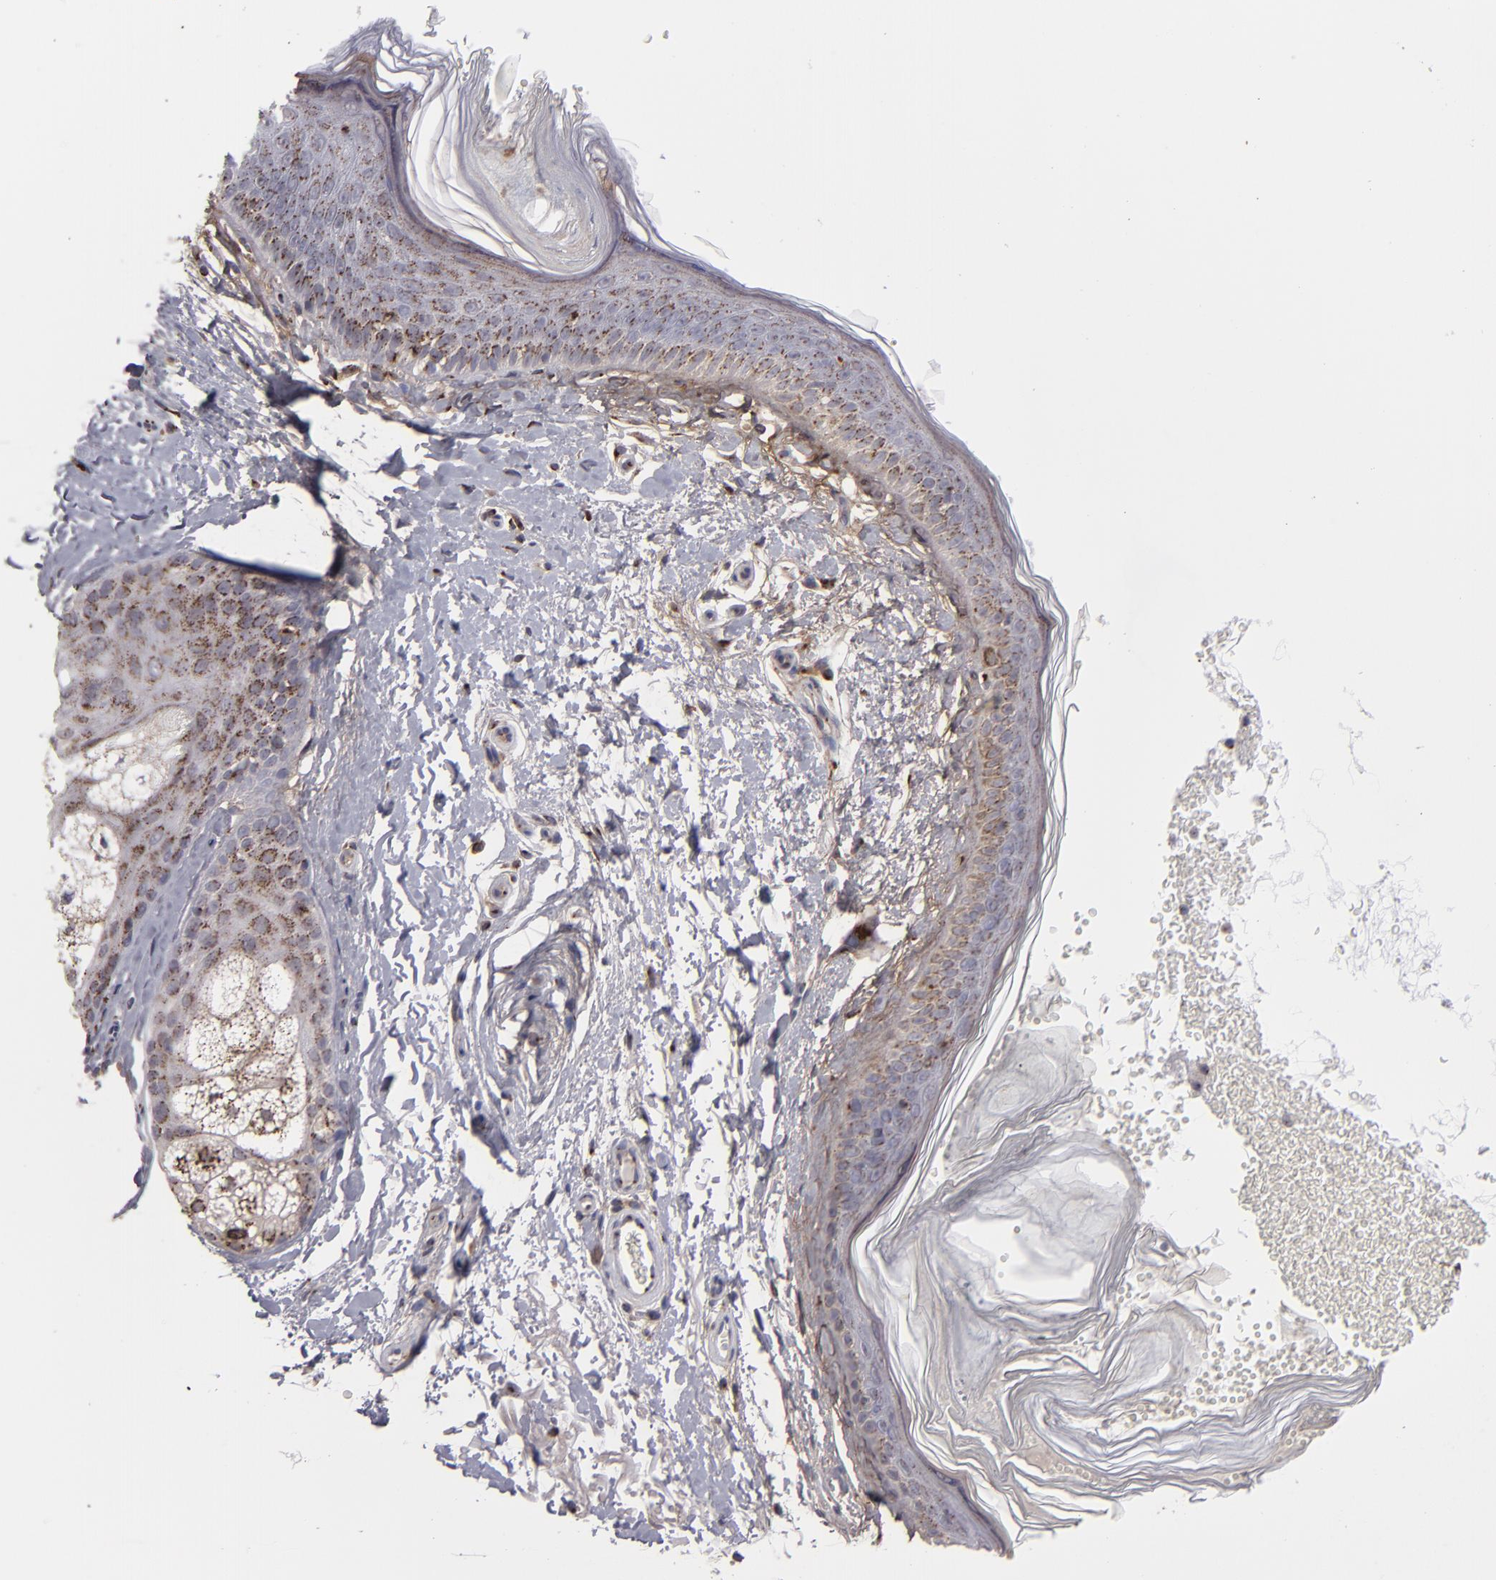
{"staining": {"intensity": "moderate", "quantity": ">75%", "location": "cytoplasmic/membranous"}, "tissue": "skin", "cell_type": "Fibroblasts", "image_type": "normal", "snomed": [{"axis": "morphology", "description": "Normal tissue, NOS"}, {"axis": "topography", "description": "Skin"}], "caption": "Skin stained with immunohistochemistry shows moderate cytoplasmic/membranous staining in about >75% of fibroblasts.", "gene": "IL12A", "patient": {"sex": "male", "age": 63}}